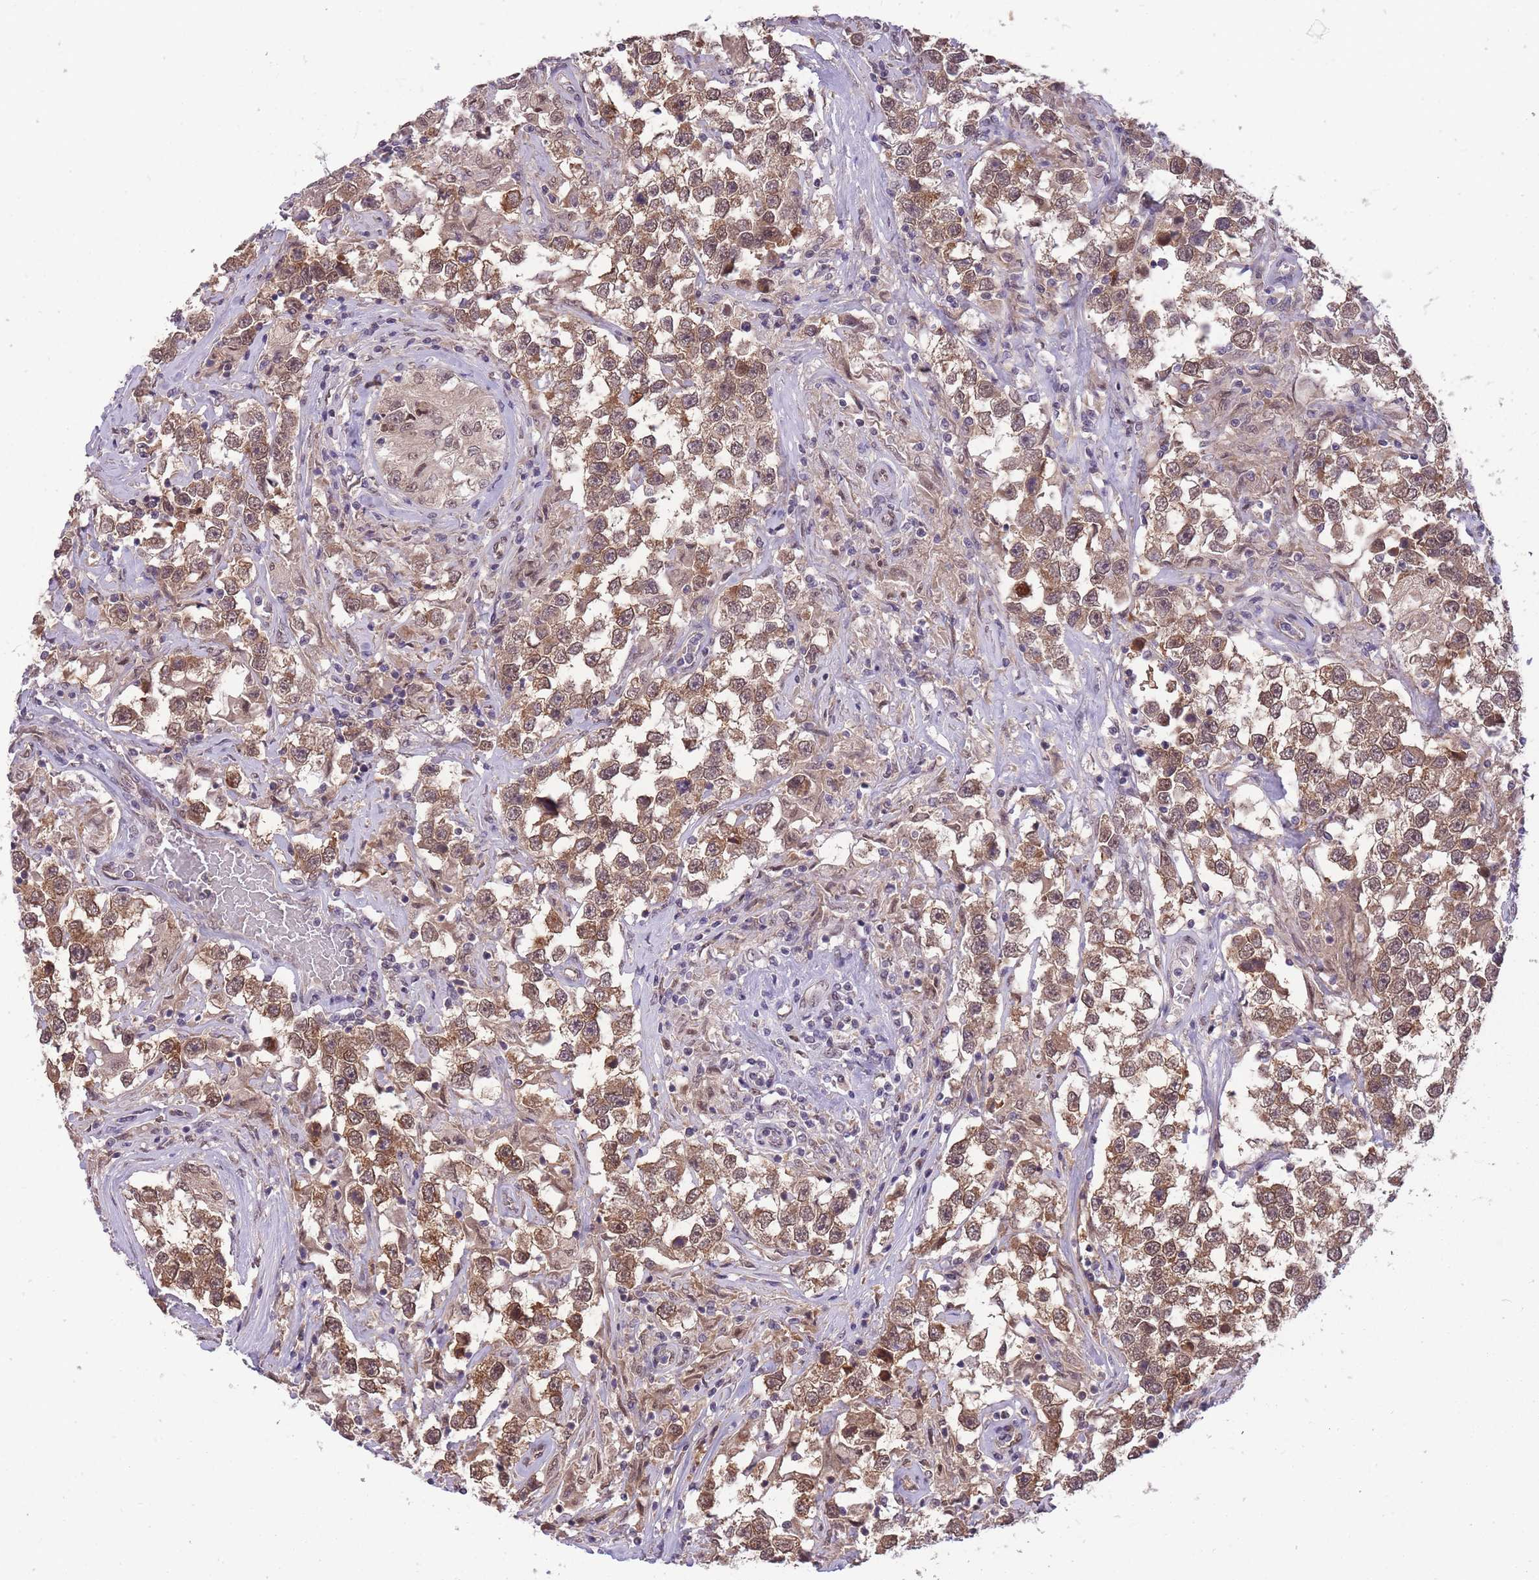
{"staining": {"intensity": "weak", "quantity": ">75%", "location": "cytoplasmic/membranous,nuclear"}, "tissue": "testis cancer", "cell_type": "Tumor cells", "image_type": "cancer", "snomed": [{"axis": "morphology", "description": "Seminoma, NOS"}, {"axis": "topography", "description": "Testis"}], "caption": "Testis cancer stained with a protein marker shows weak staining in tumor cells.", "gene": "CDIP1", "patient": {"sex": "male", "age": 46}}